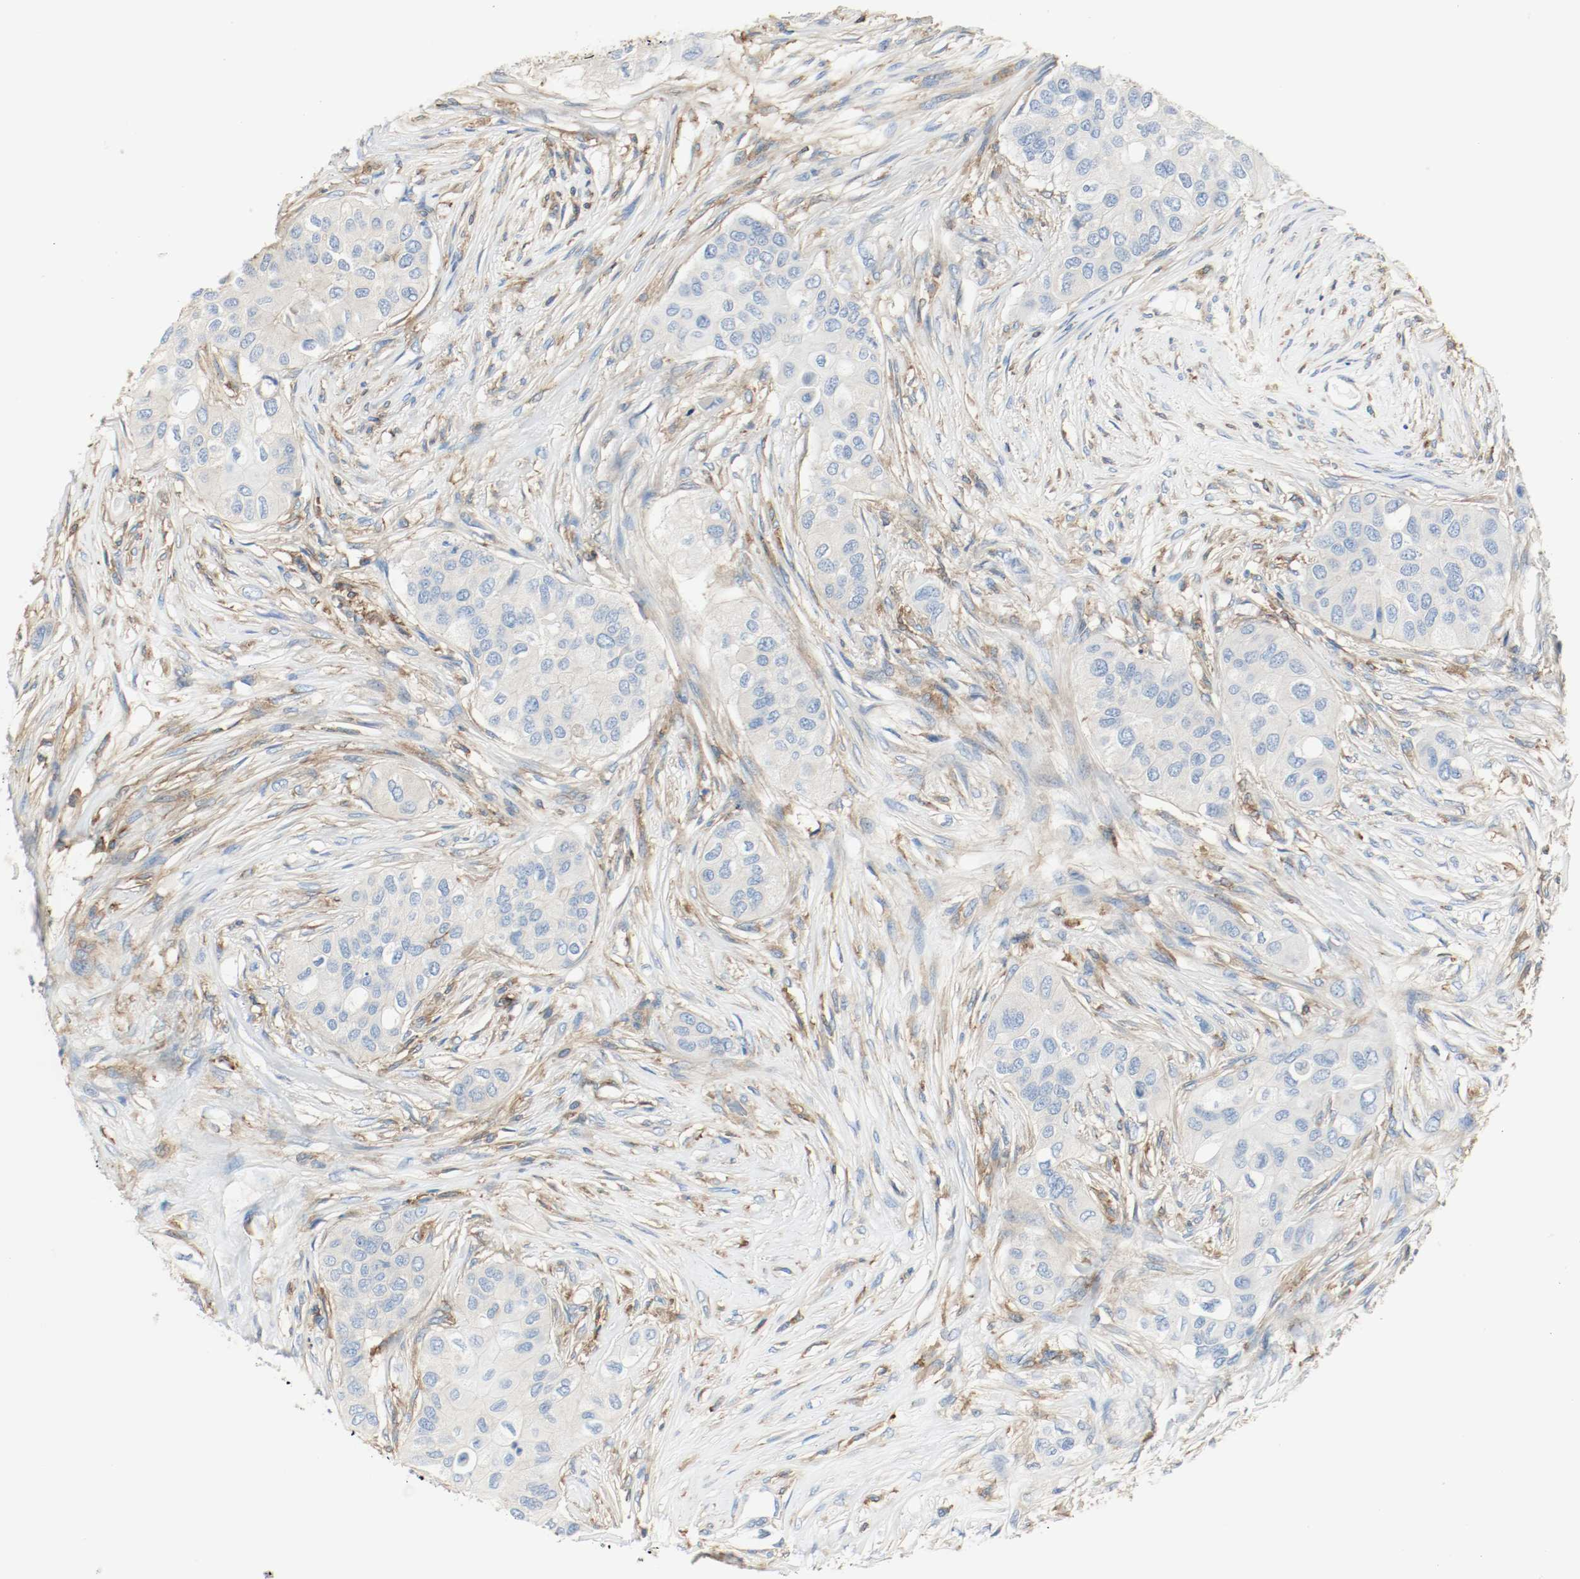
{"staining": {"intensity": "weak", "quantity": "<25%", "location": "cytoplasmic/membranous"}, "tissue": "breast cancer", "cell_type": "Tumor cells", "image_type": "cancer", "snomed": [{"axis": "morphology", "description": "Normal tissue, NOS"}, {"axis": "morphology", "description": "Duct carcinoma"}, {"axis": "topography", "description": "Breast"}], "caption": "A micrograph of breast infiltrating ductal carcinoma stained for a protein demonstrates no brown staining in tumor cells.", "gene": "ARPC1B", "patient": {"sex": "female", "age": 49}}